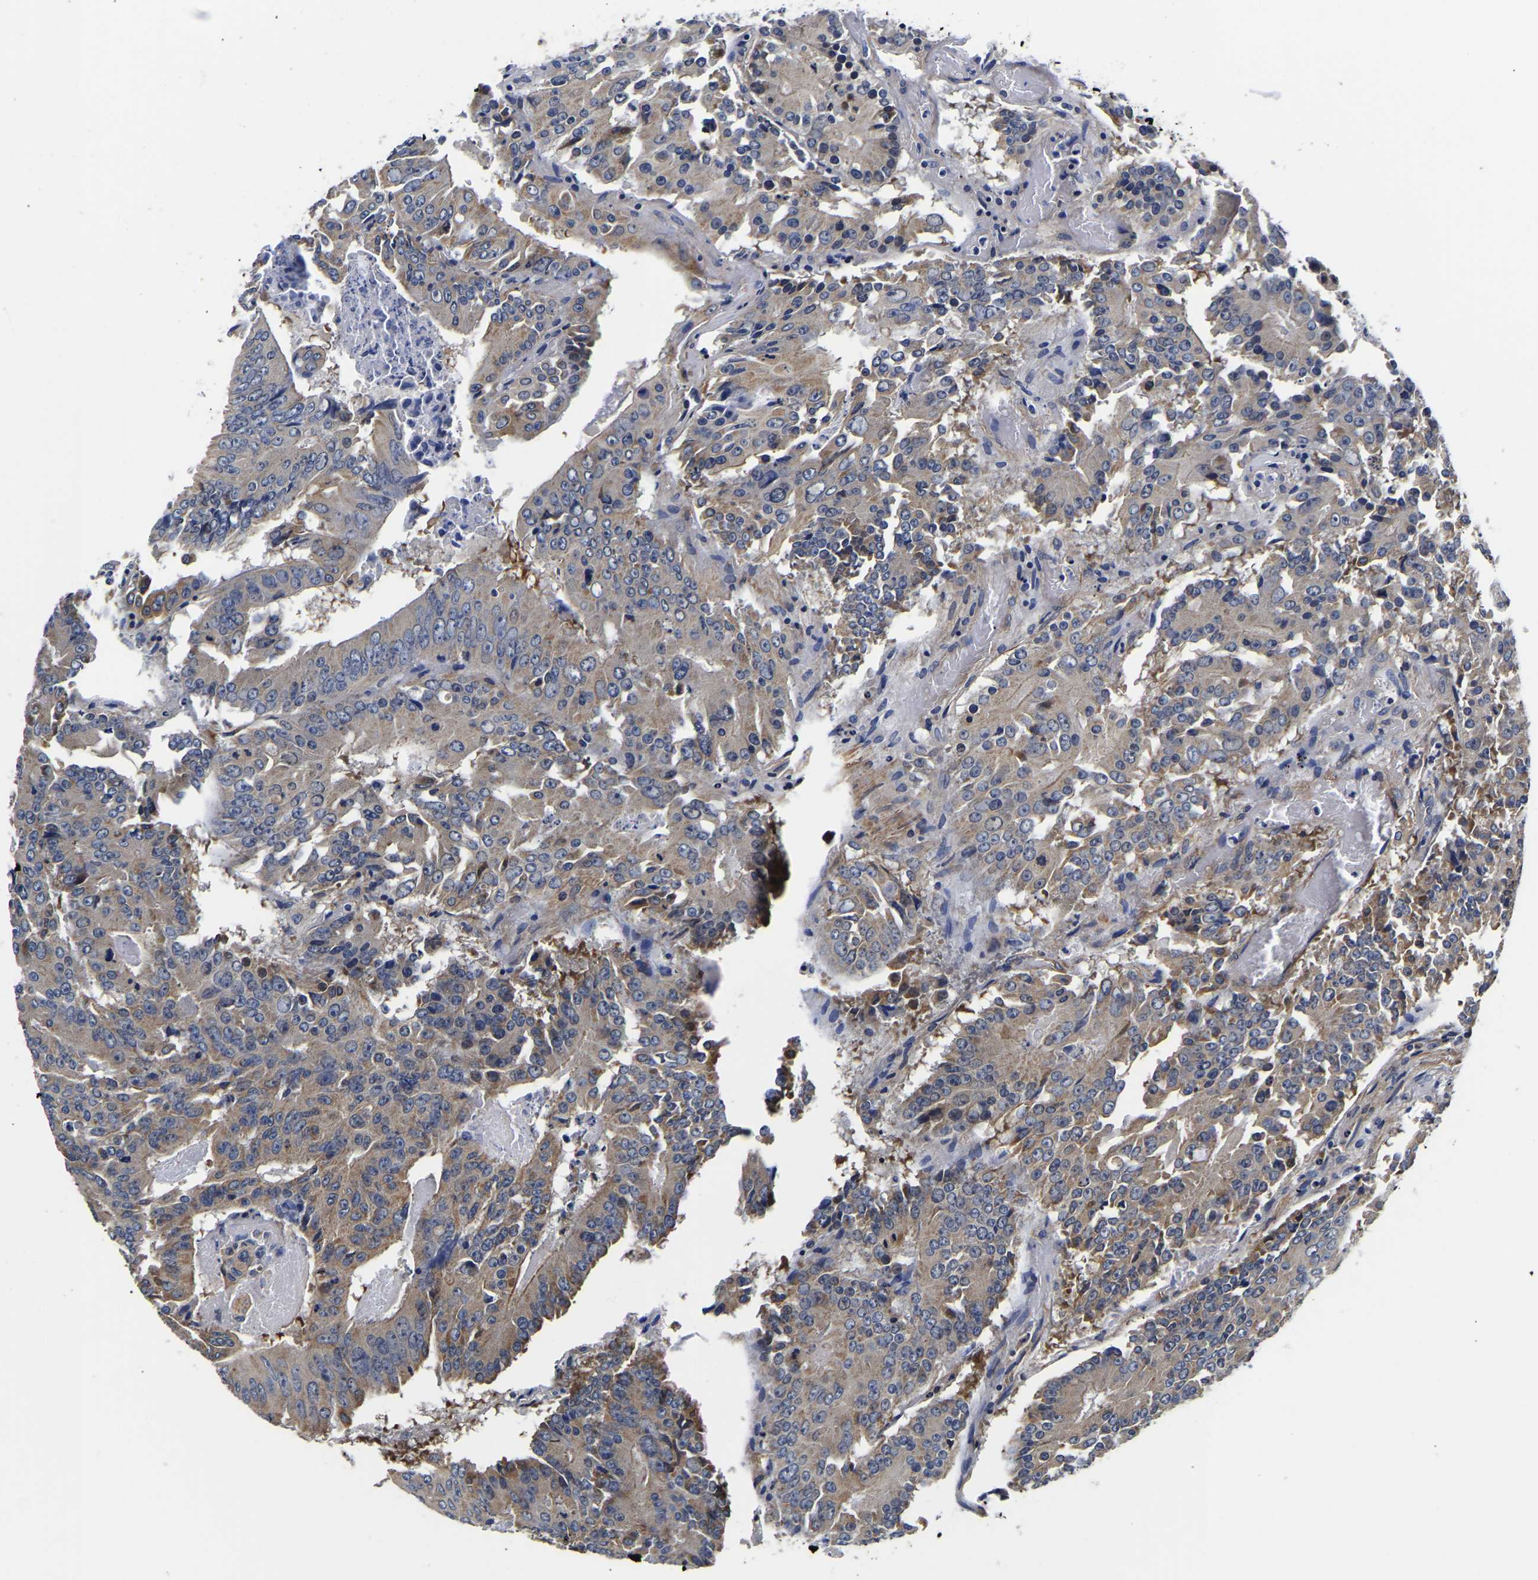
{"staining": {"intensity": "moderate", "quantity": ">75%", "location": "cytoplasmic/membranous"}, "tissue": "colorectal cancer", "cell_type": "Tumor cells", "image_type": "cancer", "snomed": [{"axis": "morphology", "description": "Adenocarcinoma, NOS"}, {"axis": "topography", "description": "Colon"}], "caption": "Colorectal adenocarcinoma stained with a protein marker demonstrates moderate staining in tumor cells.", "gene": "KCTD17", "patient": {"sex": "male", "age": 87}}